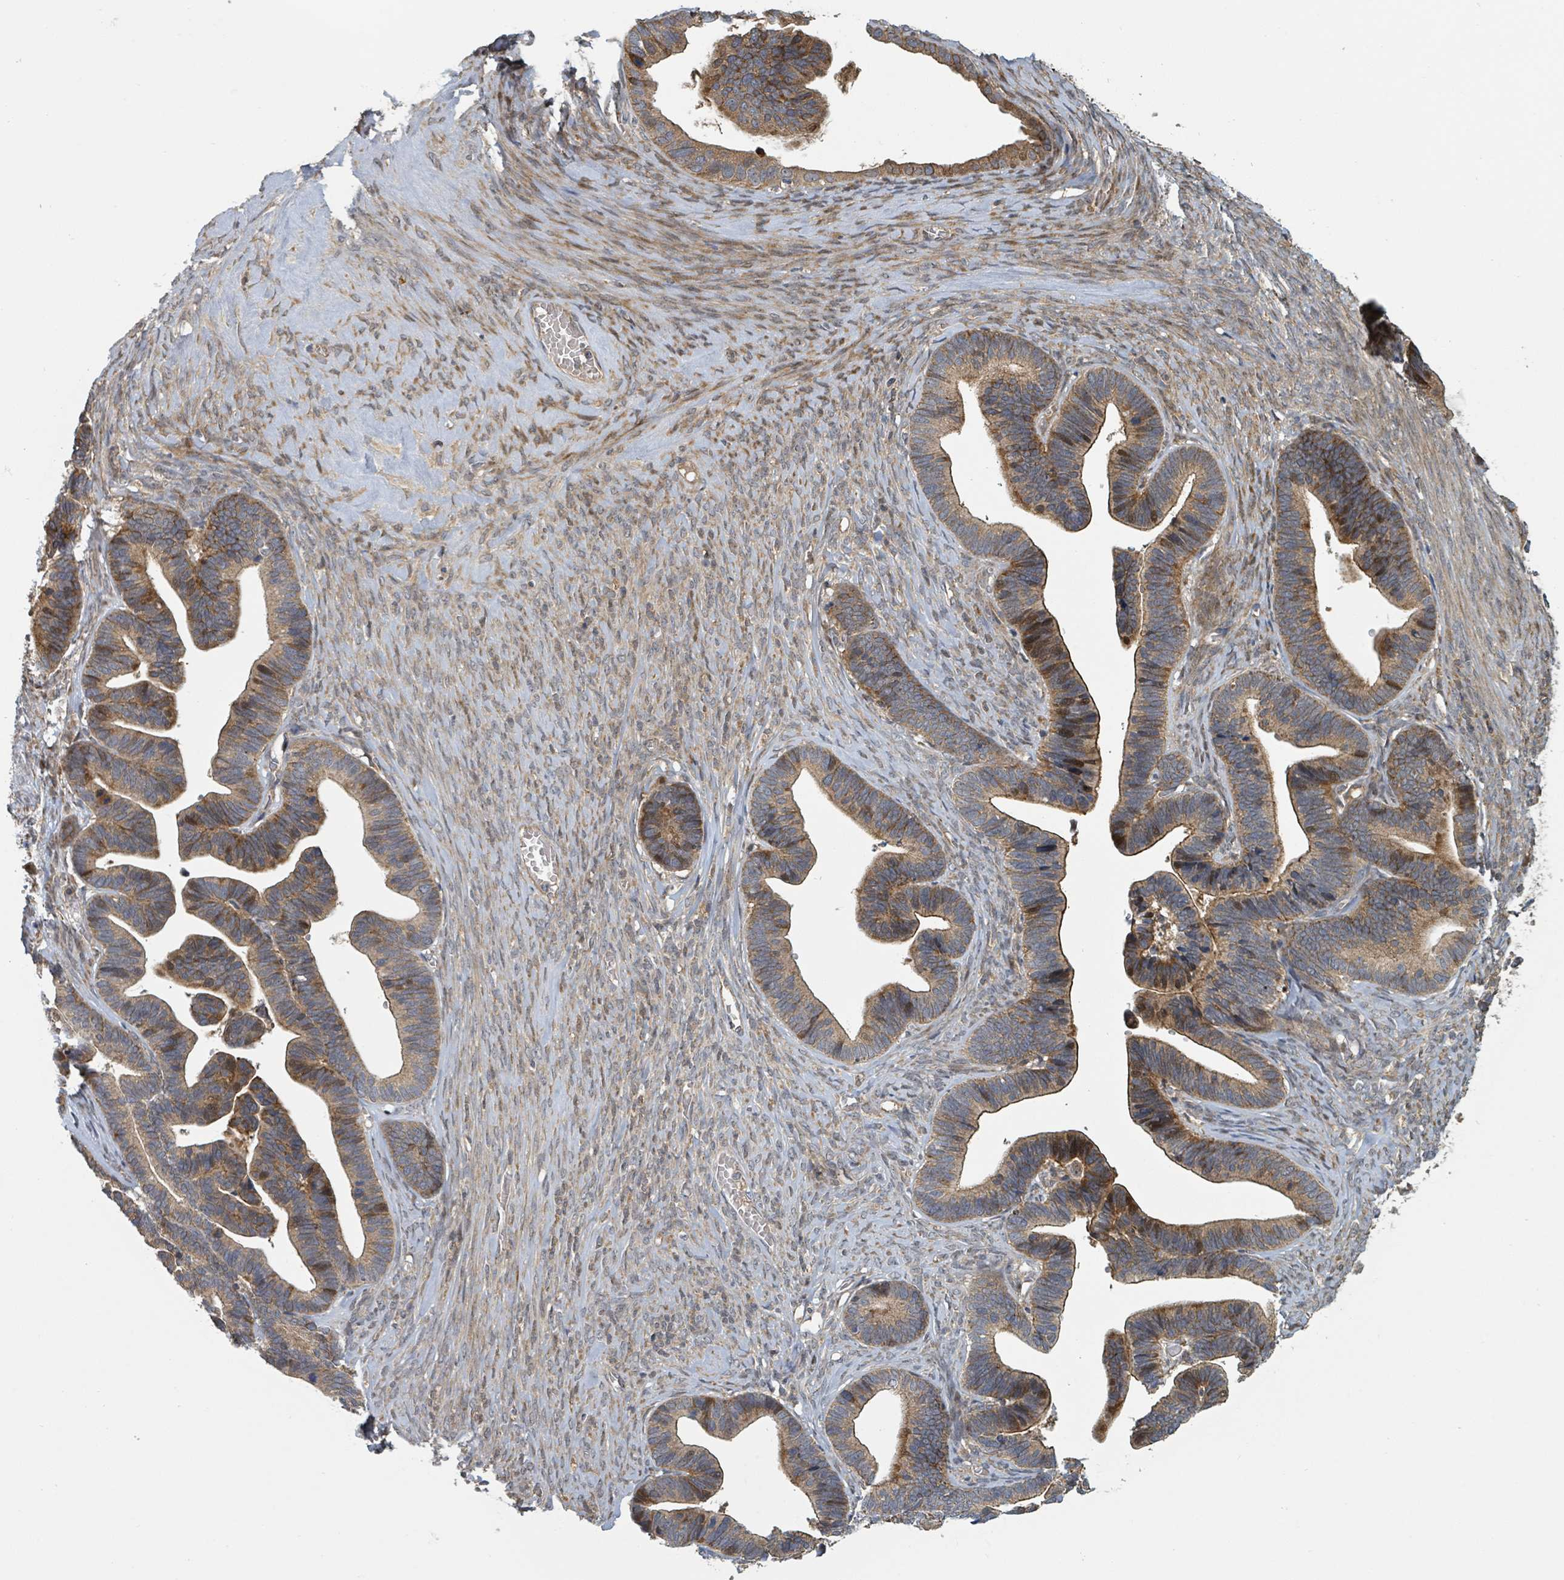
{"staining": {"intensity": "moderate", "quantity": ">75%", "location": "cytoplasmic/membranous"}, "tissue": "ovarian cancer", "cell_type": "Tumor cells", "image_type": "cancer", "snomed": [{"axis": "morphology", "description": "Cystadenocarcinoma, serous, NOS"}, {"axis": "topography", "description": "Ovary"}], "caption": "Tumor cells reveal moderate cytoplasmic/membranous staining in about >75% of cells in ovarian cancer (serous cystadenocarcinoma).", "gene": "DPM1", "patient": {"sex": "female", "age": 56}}